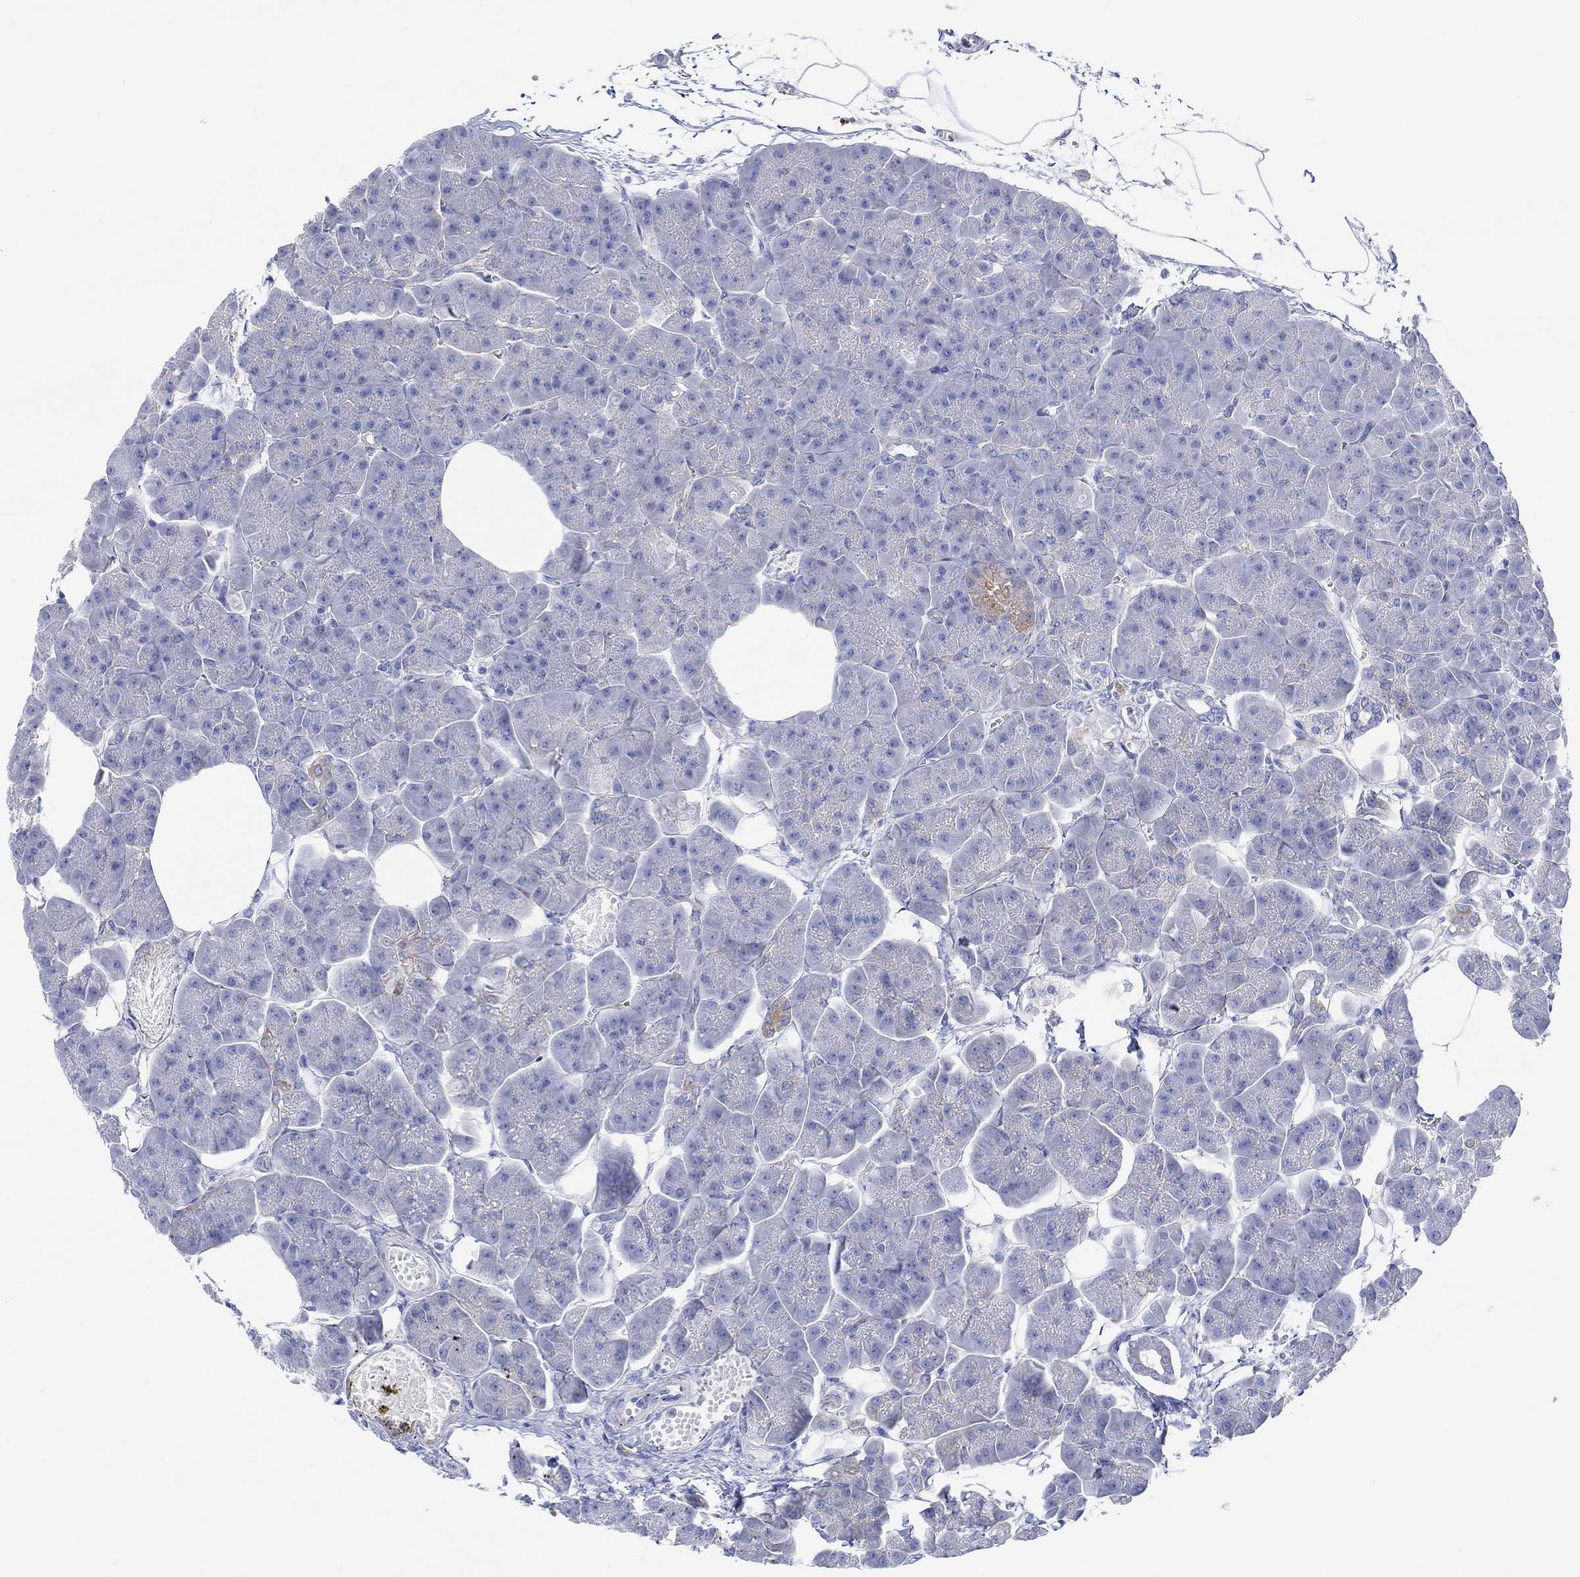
{"staining": {"intensity": "negative", "quantity": "none", "location": "none"}, "tissue": "pancreas", "cell_type": "Exocrine glandular cells", "image_type": "normal", "snomed": [{"axis": "morphology", "description": "Normal tissue, NOS"}, {"axis": "topography", "description": "Adipose tissue"}, {"axis": "topography", "description": "Pancreas"}, {"axis": "topography", "description": "Peripheral nerve tissue"}], "caption": "IHC of unremarkable human pancreas reveals no expression in exocrine glandular cells. Nuclei are stained in blue.", "gene": "REEP6", "patient": {"sex": "female", "age": 58}}